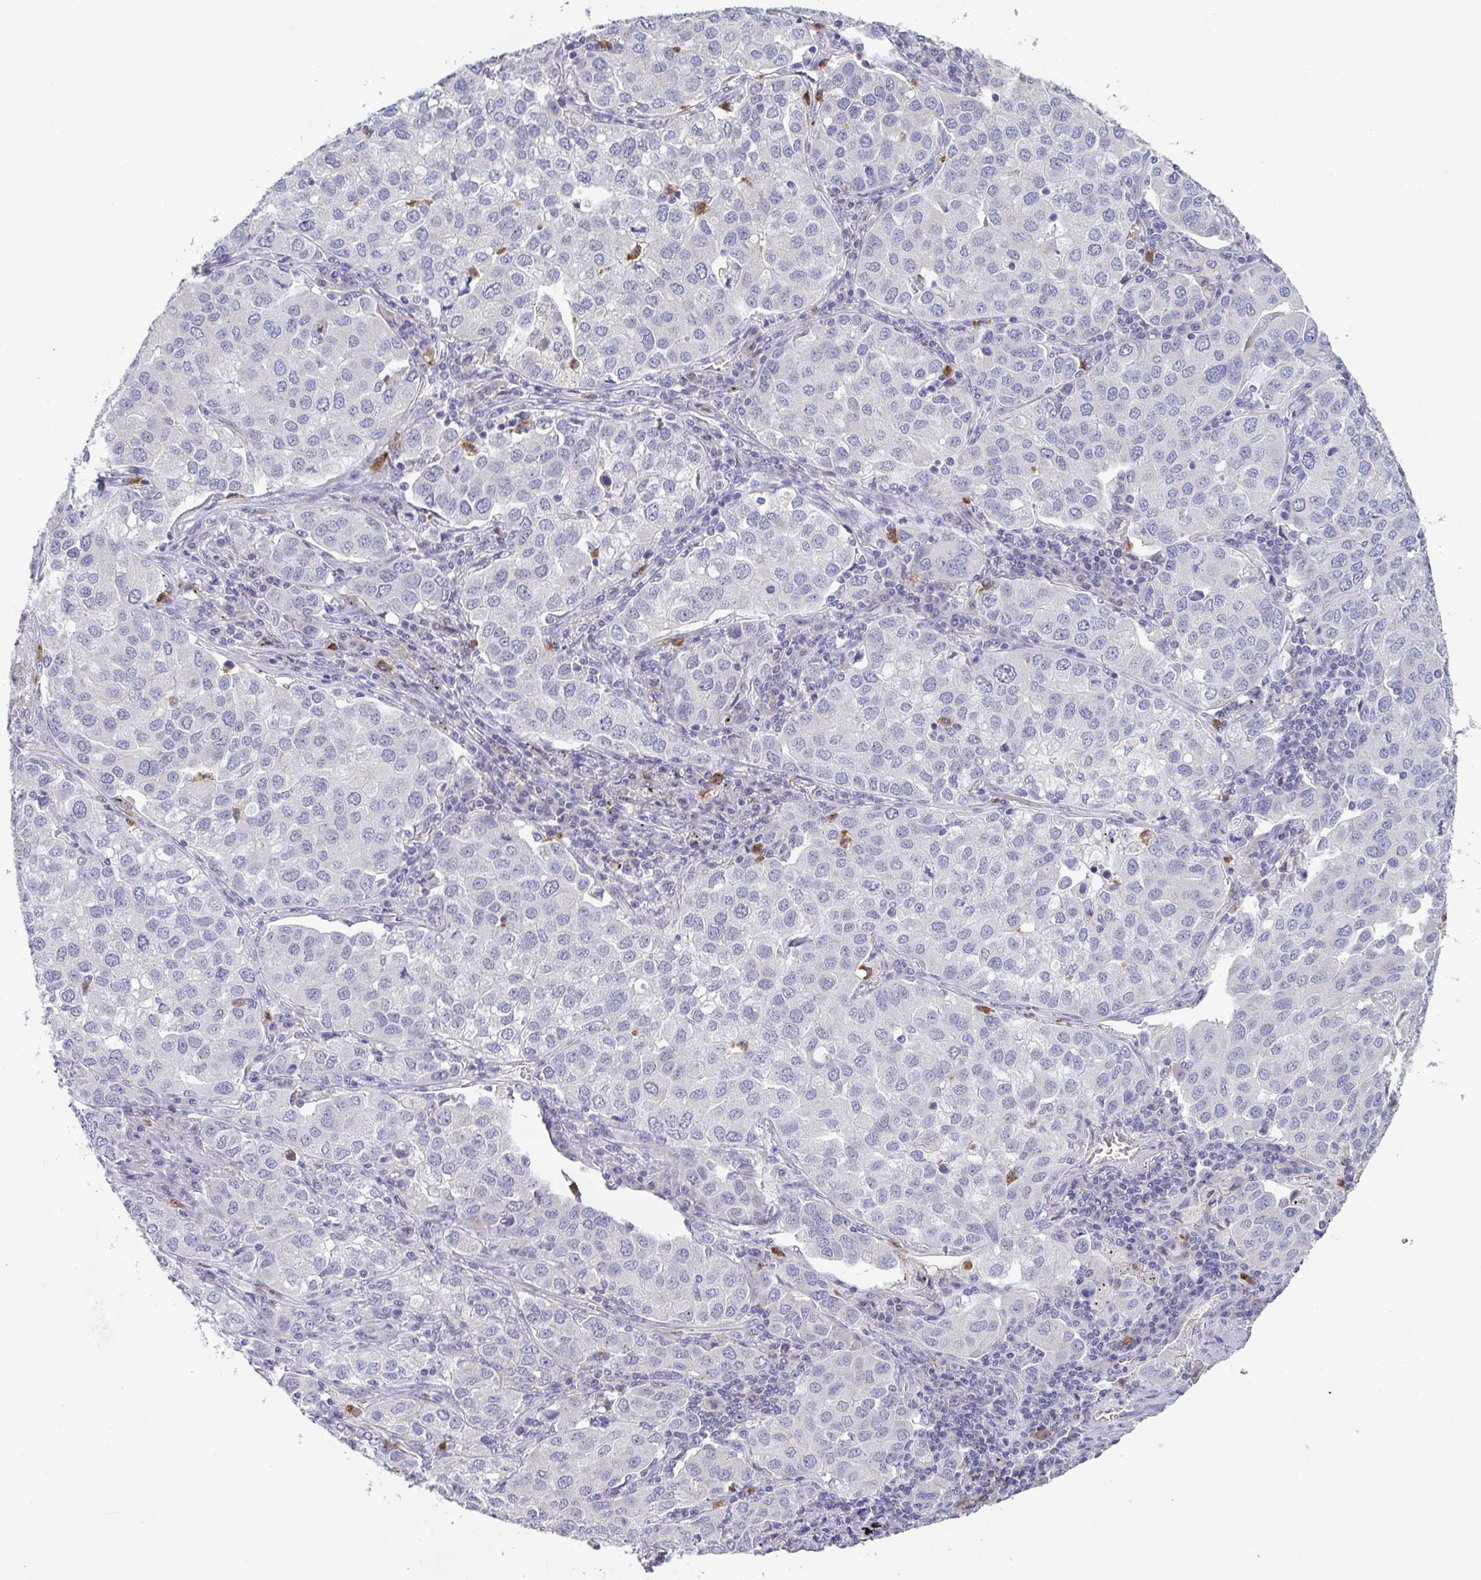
{"staining": {"intensity": "negative", "quantity": "none", "location": "none"}, "tissue": "lung cancer", "cell_type": "Tumor cells", "image_type": "cancer", "snomed": [{"axis": "morphology", "description": "Adenocarcinoma, NOS"}, {"axis": "morphology", "description": "Adenocarcinoma, metastatic, NOS"}, {"axis": "topography", "description": "Lymph node"}, {"axis": "topography", "description": "Lung"}], "caption": "High magnification brightfield microscopy of lung cancer (metastatic adenocarcinoma) stained with DAB (3,3'-diaminobenzidine) (brown) and counterstained with hematoxylin (blue): tumor cells show no significant expression.", "gene": "RIOK1", "patient": {"sex": "female", "age": 65}}